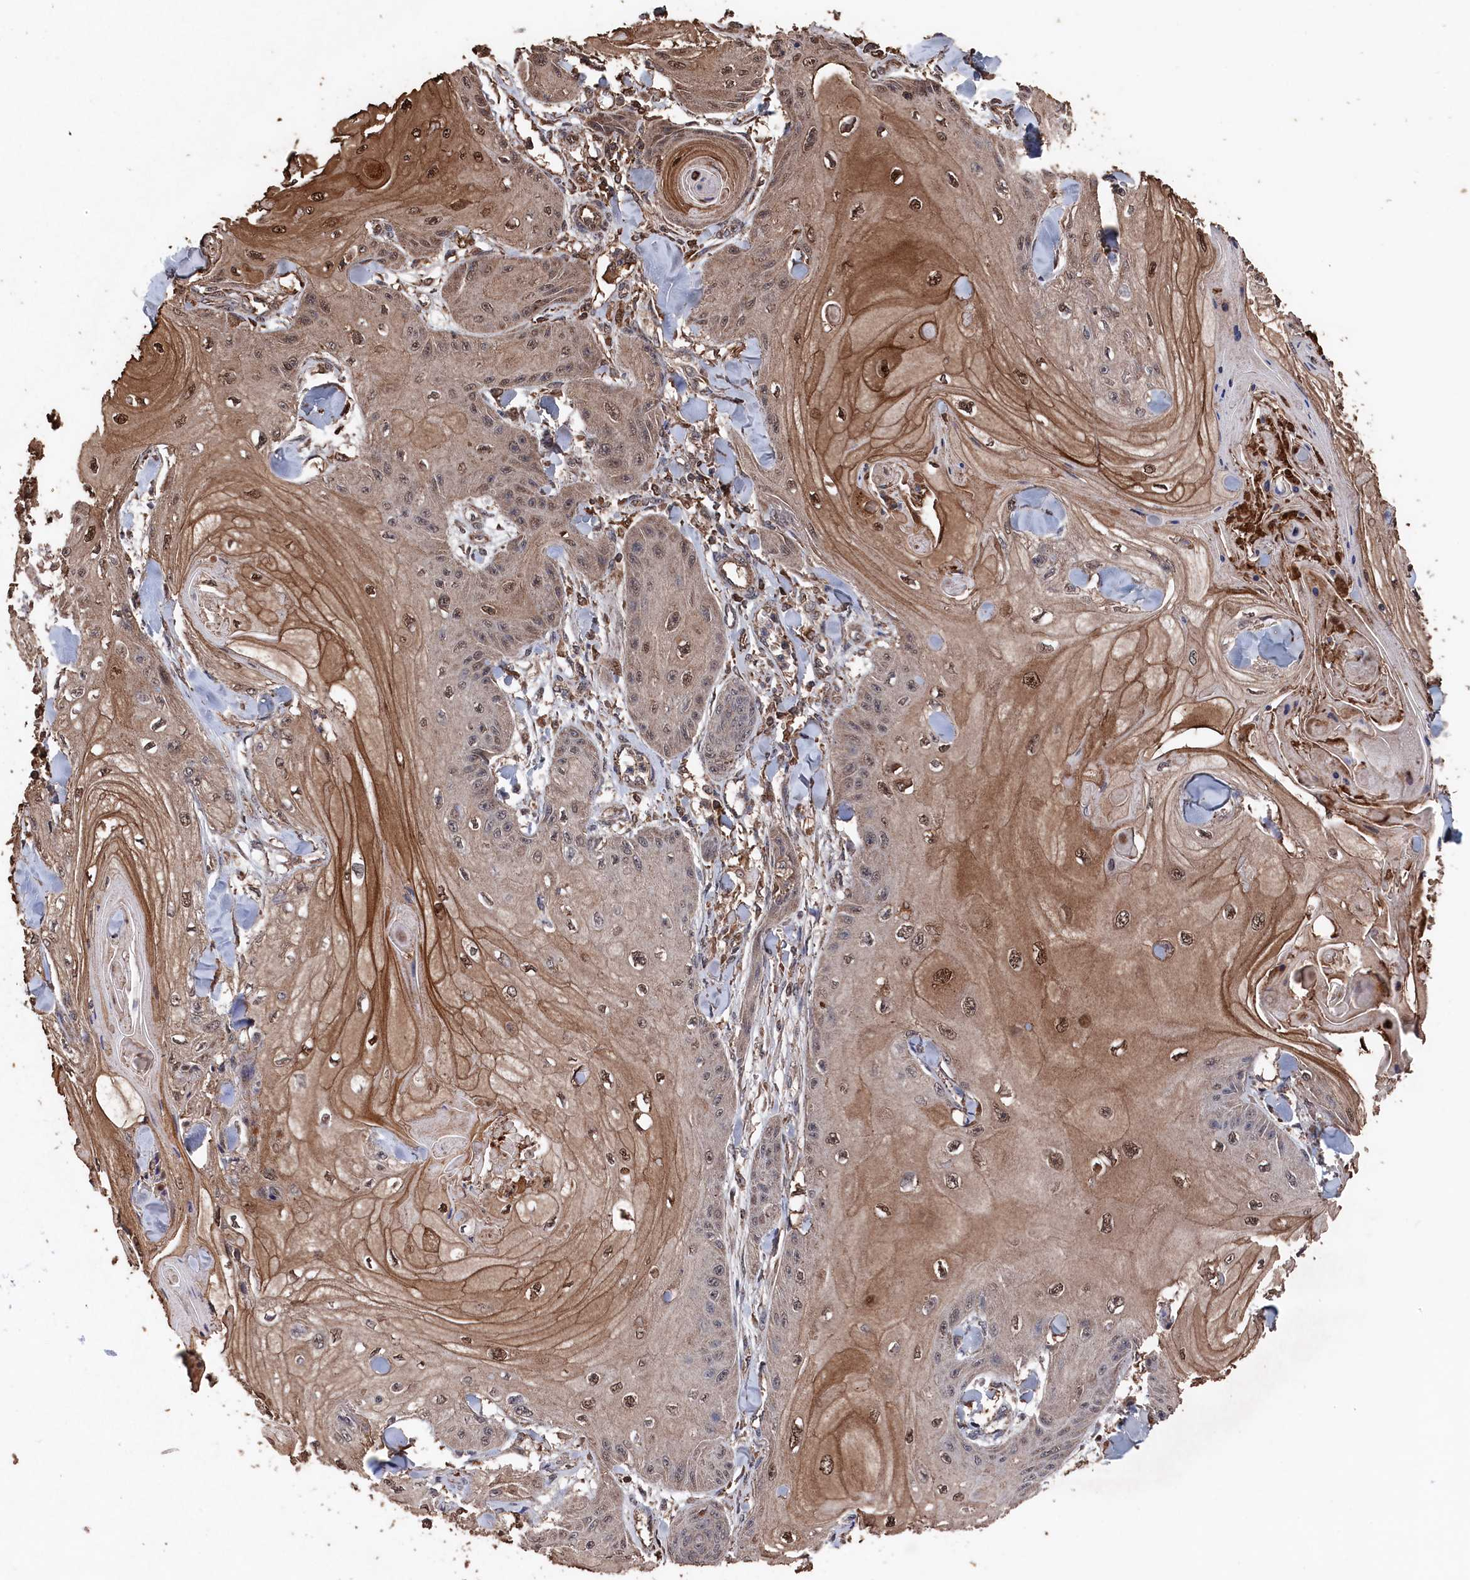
{"staining": {"intensity": "moderate", "quantity": ">75%", "location": "cytoplasmic/membranous,nuclear"}, "tissue": "skin cancer", "cell_type": "Tumor cells", "image_type": "cancer", "snomed": [{"axis": "morphology", "description": "Squamous cell carcinoma, NOS"}, {"axis": "topography", "description": "Skin"}], "caption": "Moderate cytoplasmic/membranous and nuclear protein expression is seen in about >75% of tumor cells in skin cancer. Nuclei are stained in blue.", "gene": "SNX33", "patient": {"sex": "male", "age": 74}}